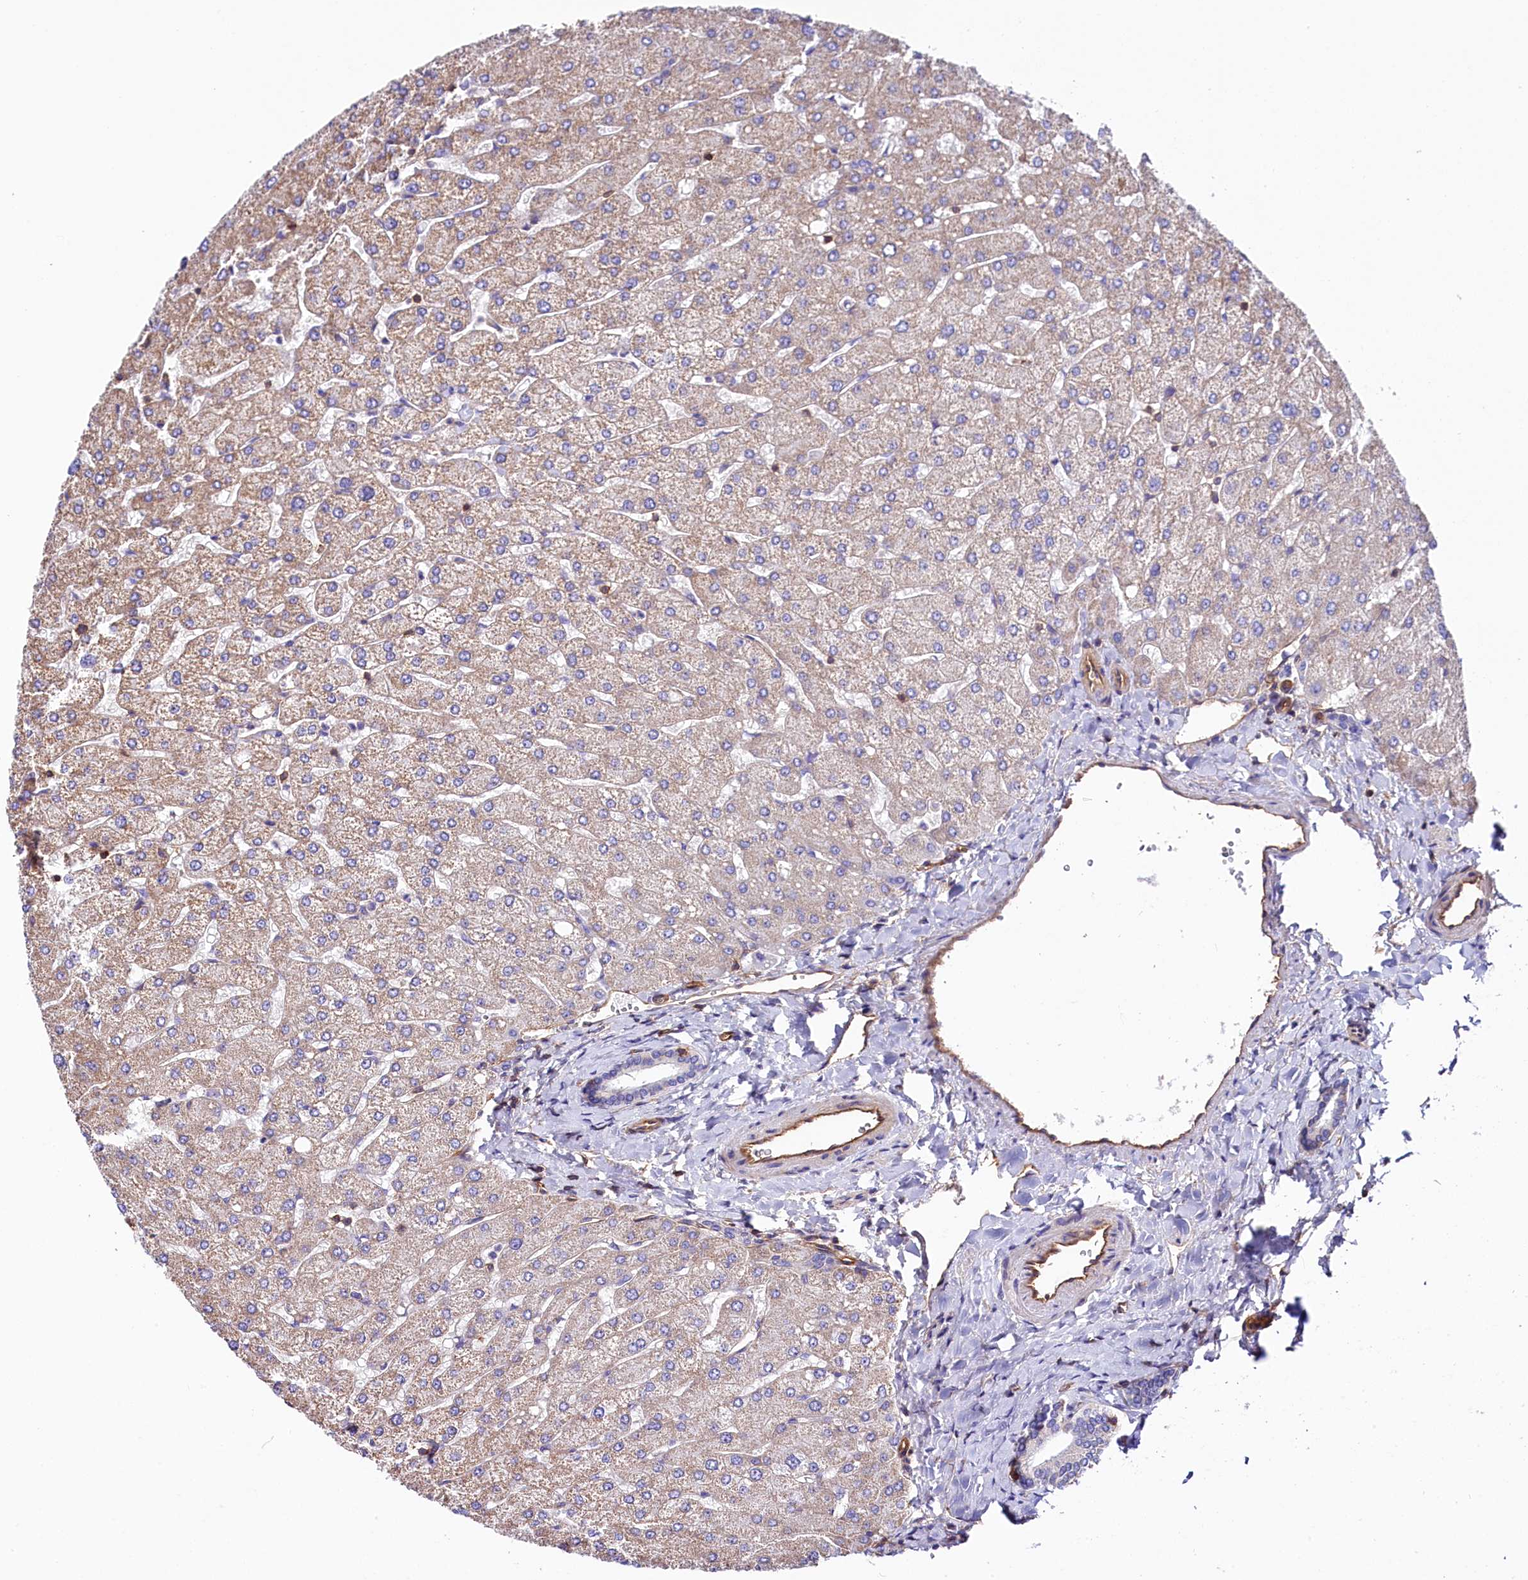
{"staining": {"intensity": "negative", "quantity": "none", "location": "none"}, "tissue": "liver", "cell_type": "Cholangiocytes", "image_type": "normal", "snomed": [{"axis": "morphology", "description": "Normal tissue, NOS"}, {"axis": "topography", "description": "Liver"}], "caption": "IHC histopathology image of unremarkable human liver stained for a protein (brown), which reveals no staining in cholangiocytes.", "gene": "ATP2B4", "patient": {"sex": "male", "age": 55}}